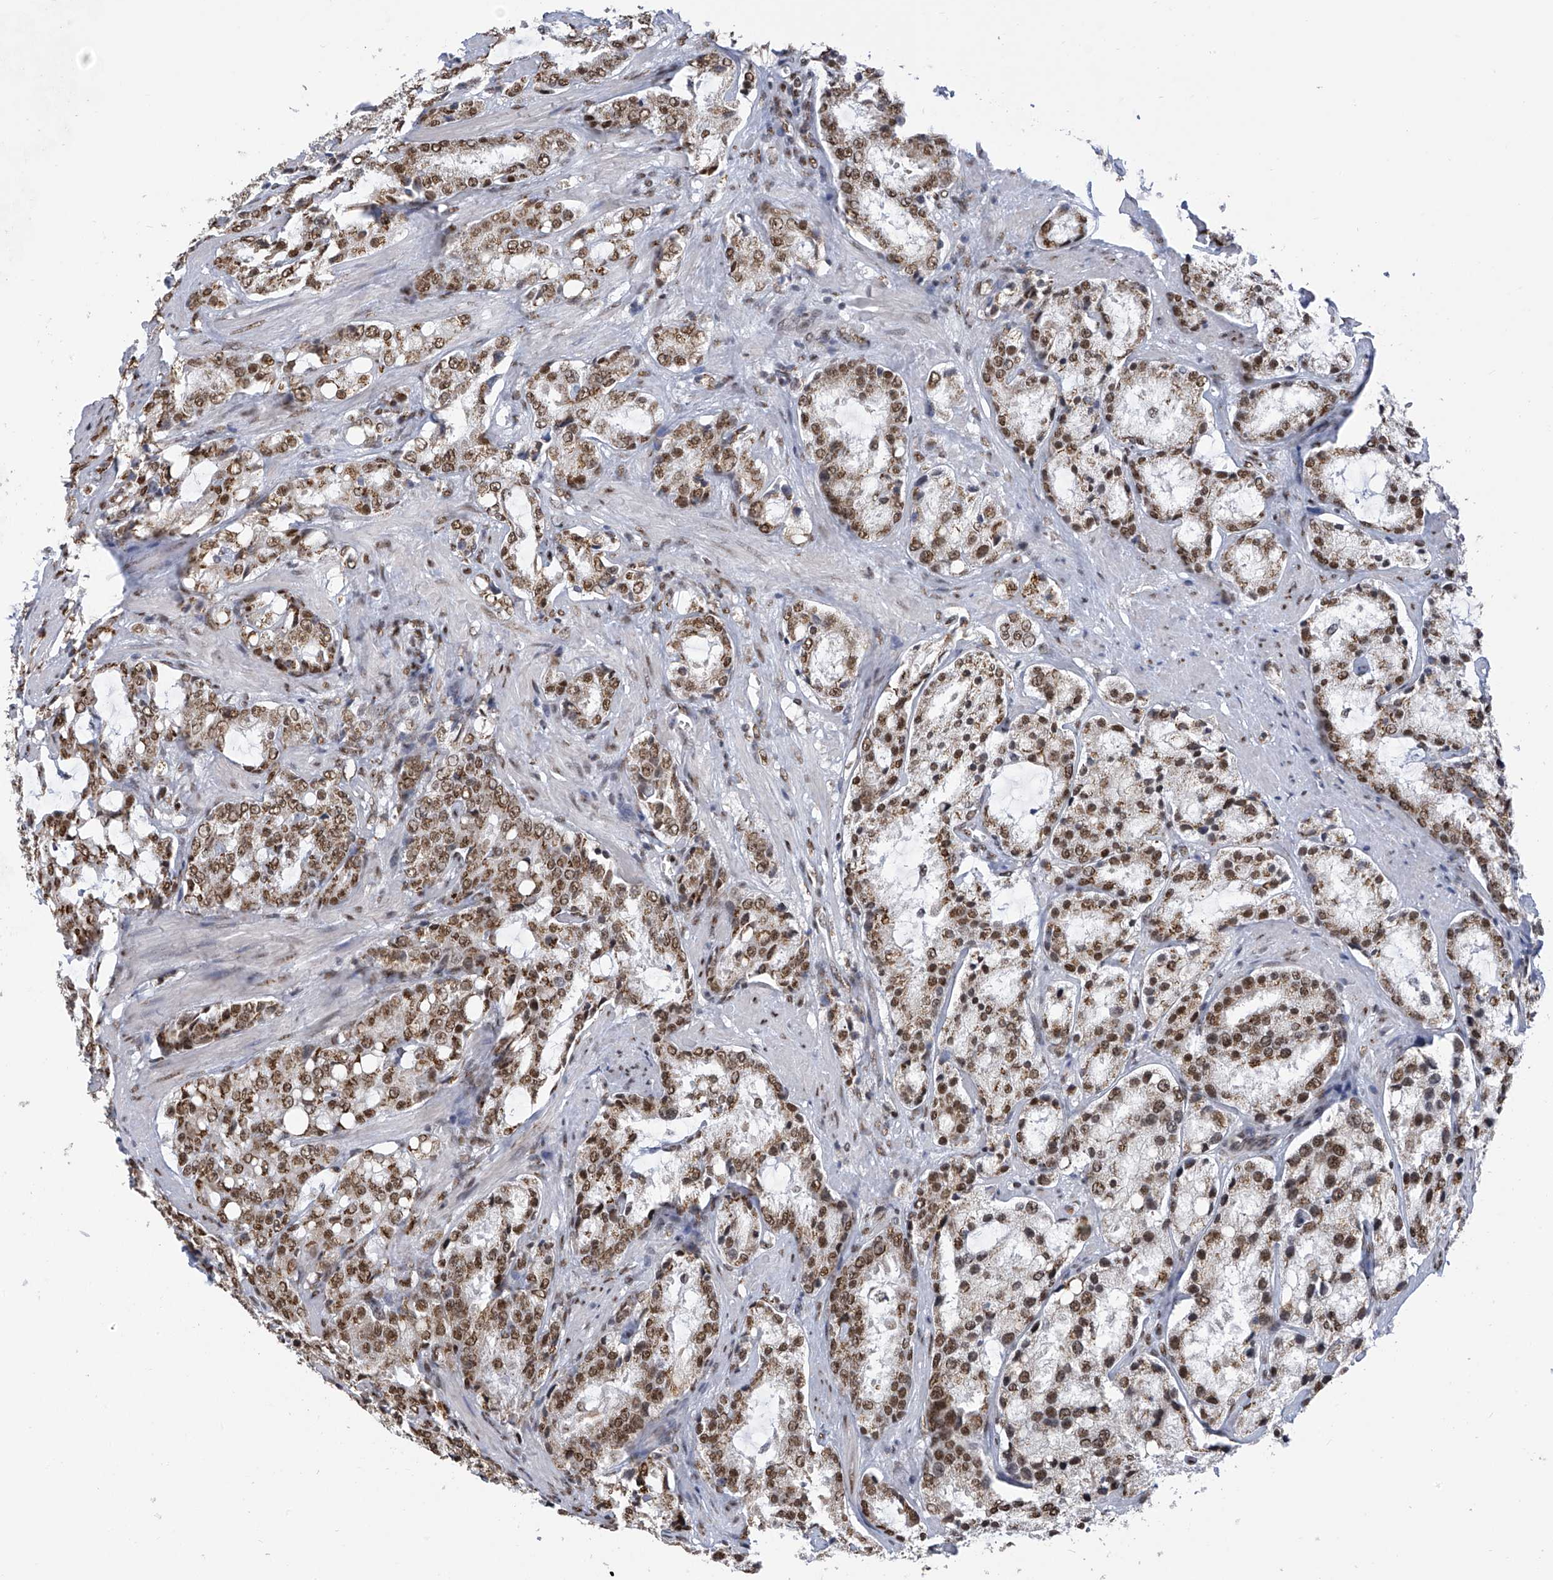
{"staining": {"intensity": "moderate", "quantity": ">75%", "location": "cytoplasmic/membranous,nuclear"}, "tissue": "prostate cancer", "cell_type": "Tumor cells", "image_type": "cancer", "snomed": [{"axis": "morphology", "description": "Adenocarcinoma, High grade"}, {"axis": "topography", "description": "Prostate"}], "caption": "Immunohistochemistry (IHC) of human adenocarcinoma (high-grade) (prostate) displays medium levels of moderate cytoplasmic/membranous and nuclear expression in approximately >75% of tumor cells.", "gene": "APLF", "patient": {"sex": "male", "age": 66}}